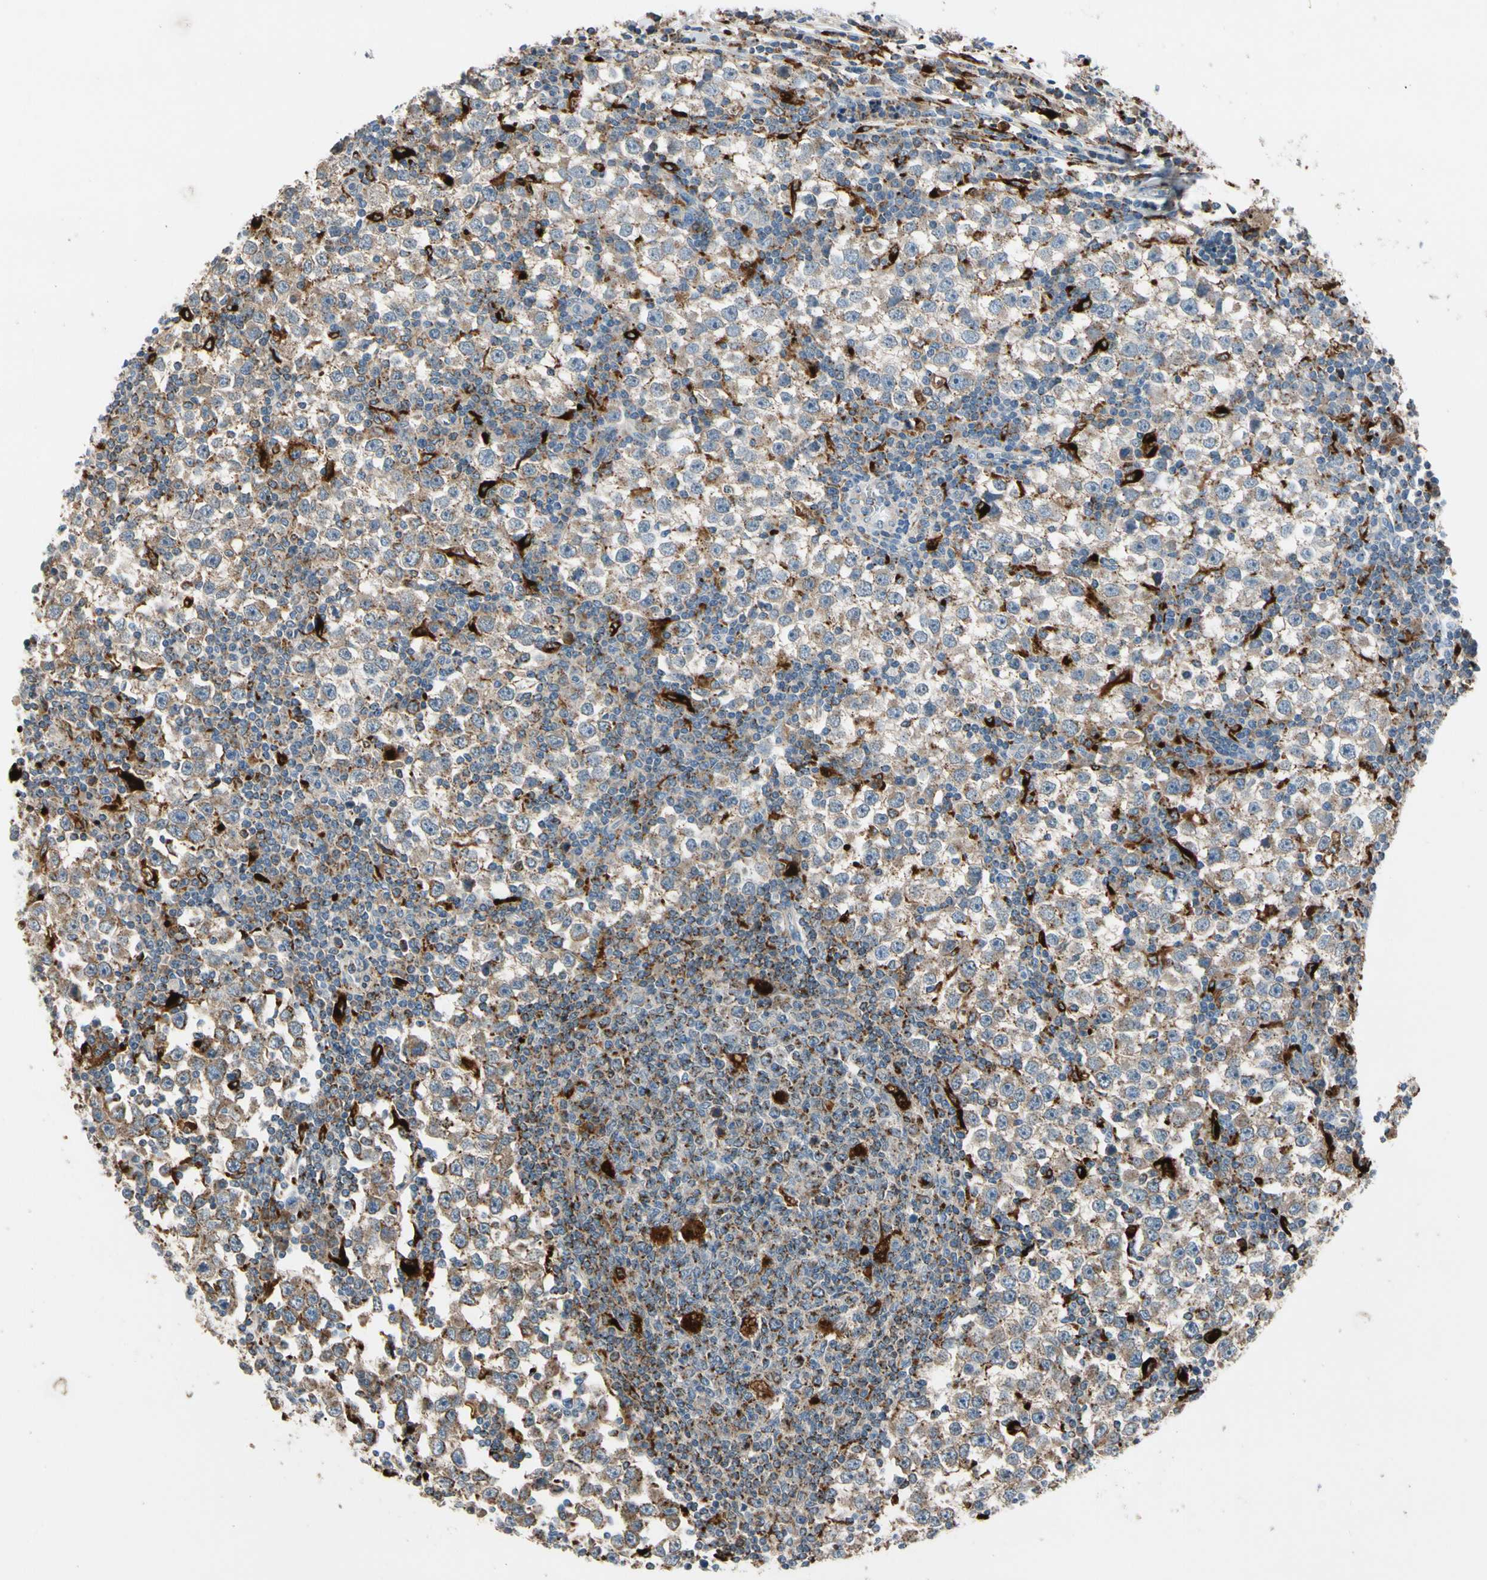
{"staining": {"intensity": "weak", "quantity": "<25%", "location": "cytoplasmic/membranous"}, "tissue": "testis cancer", "cell_type": "Tumor cells", "image_type": "cancer", "snomed": [{"axis": "morphology", "description": "Seminoma, NOS"}, {"axis": "topography", "description": "Testis"}], "caption": "An IHC histopathology image of testis cancer (seminoma) is shown. There is no staining in tumor cells of testis cancer (seminoma).", "gene": "GM2A", "patient": {"sex": "male", "age": 65}}